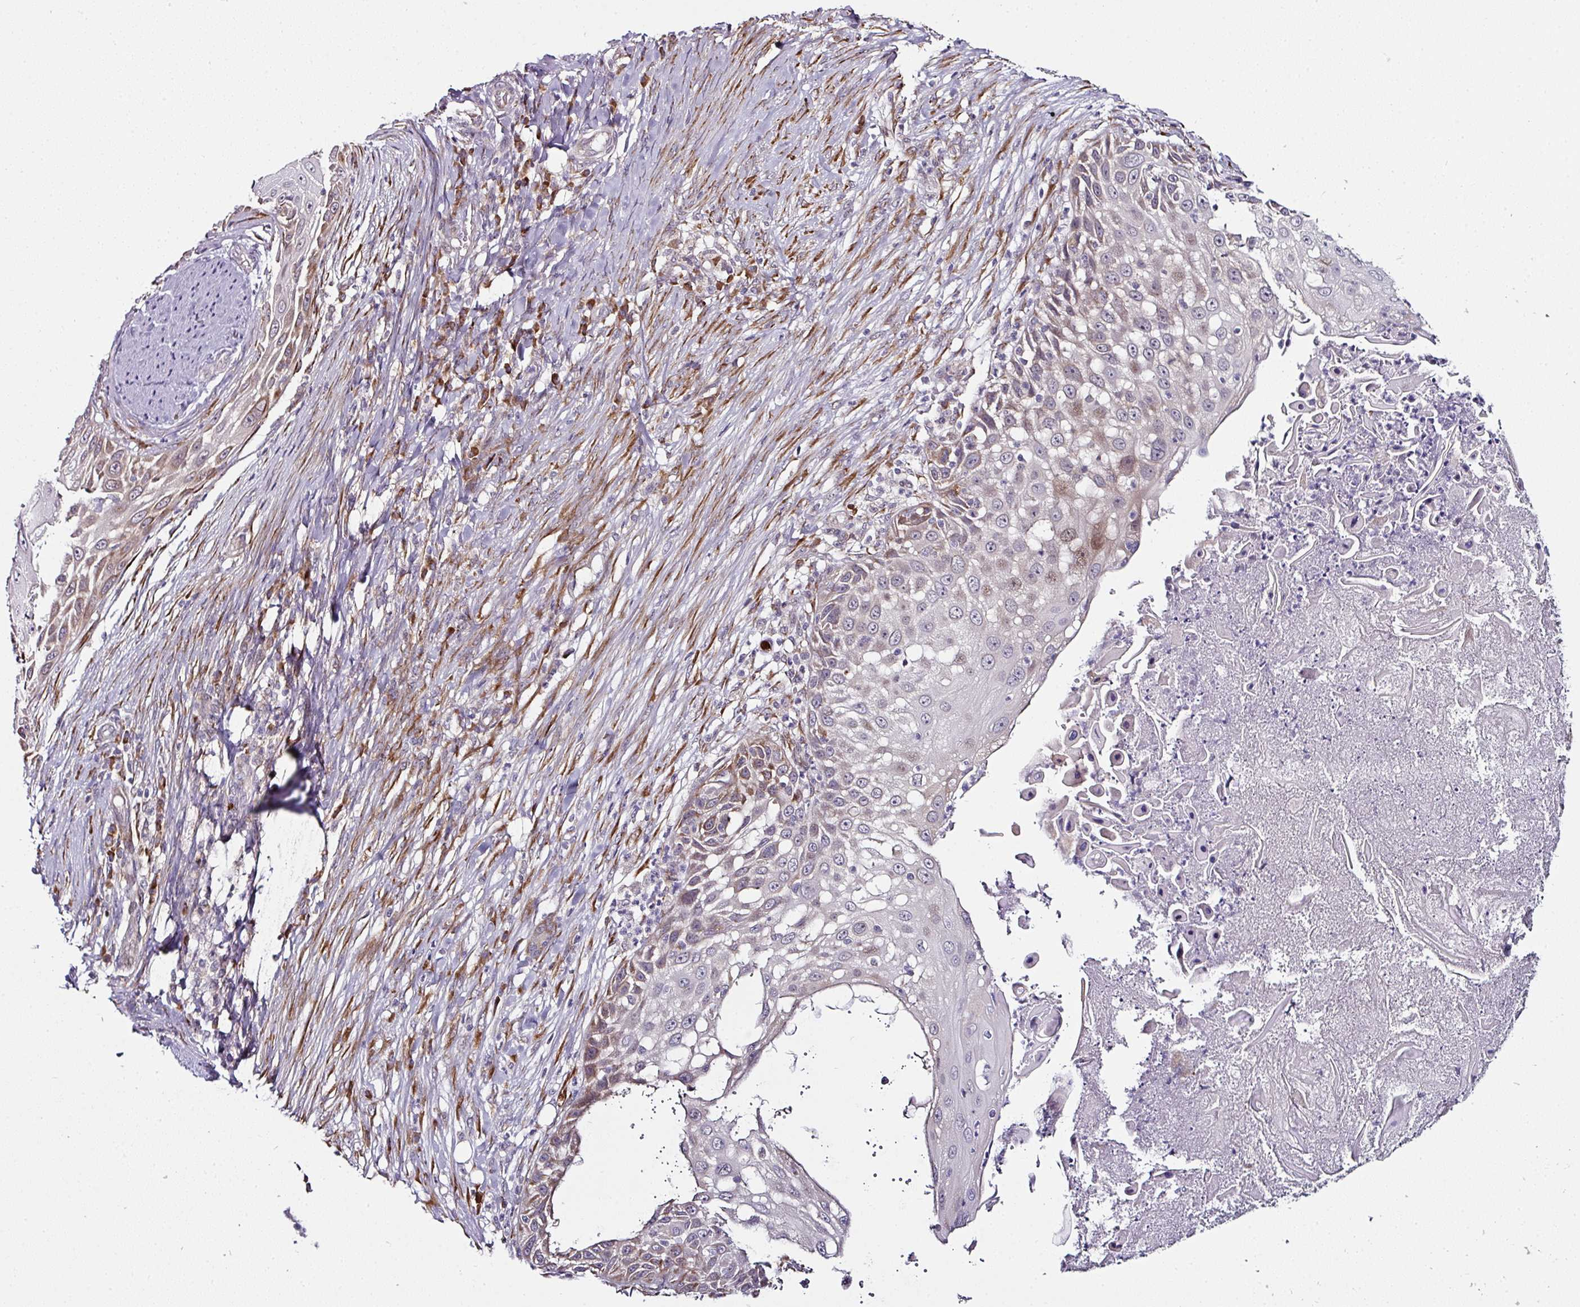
{"staining": {"intensity": "moderate", "quantity": "<25%", "location": "cytoplasmic/membranous"}, "tissue": "skin cancer", "cell_type": "Tumor cells", "image_type": "cancer", "snomed": [{"axis": "morphology", "description": "Squamous cell carcinoma, NOS"}, {"axis": "topography", "description": "Skin"}], "caption": "A low amount of moderate cytoplasmic/membranous positivity is present in approximately <25% of tumor cells in skin cancer tissue. (brown staining indicates protein expression, while blue staining denotes nuclei).", "gene": "APOLD1", "patient": {"sex": "female", "age": 44}}